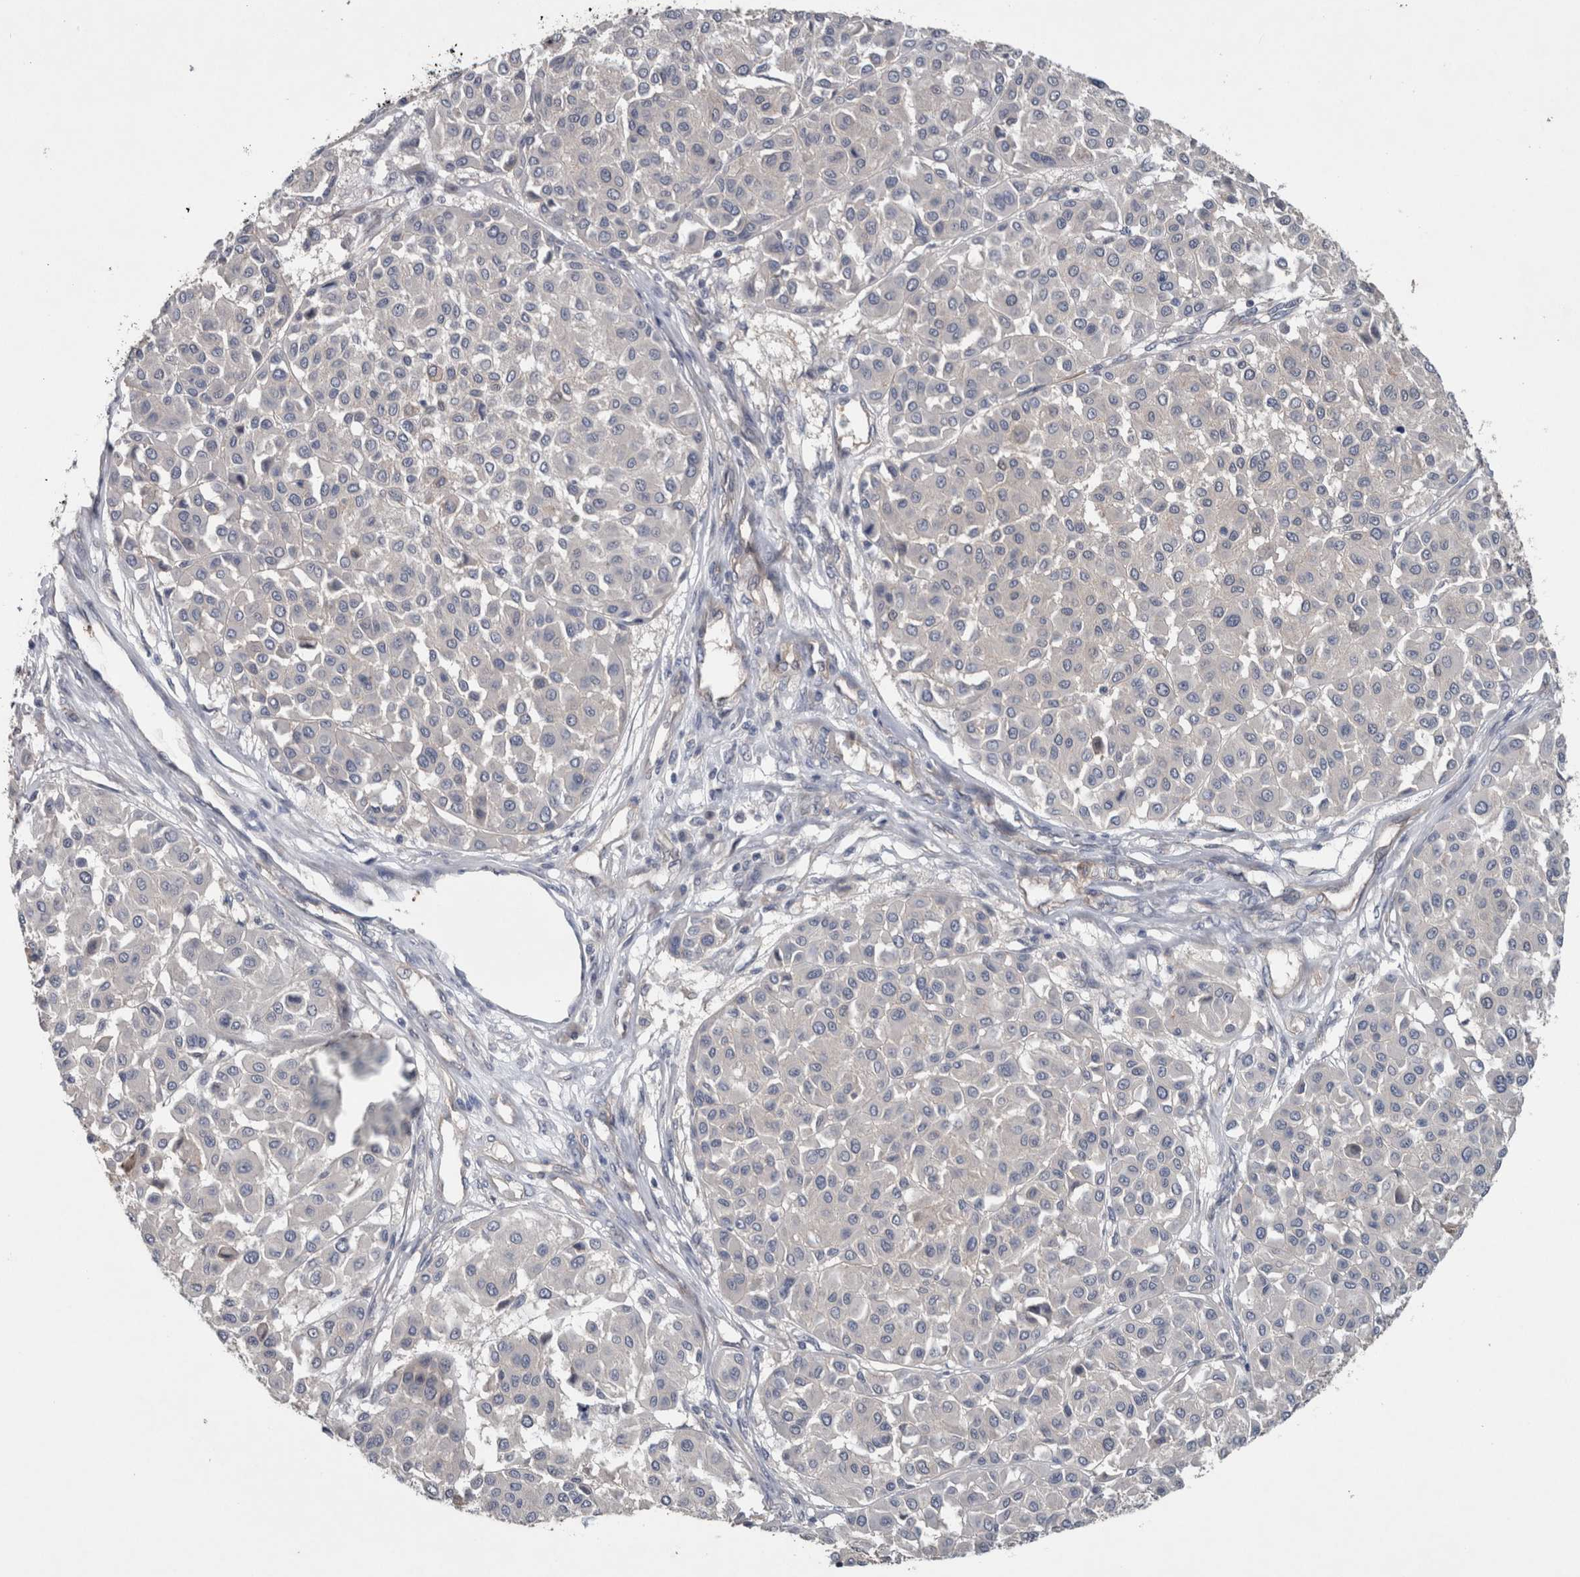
{"staining": {"intensity": "negative", "quantity": "none", "location": "none"}, "tissue": "melanoma", "cell_type": "Tumor cells", "image_type": "cancer", "snomed": [{"axis": "morphology", "description": "Malignant melanoma, Metastatic site"}, {"axis": "topography", "description": "Soft tissue"}], "caption": "Tumor cells show no significant staining in malignant melanoma (metastatic site).", "gene": "BCAM", "patient": {"sex": "male", "age": 41}}